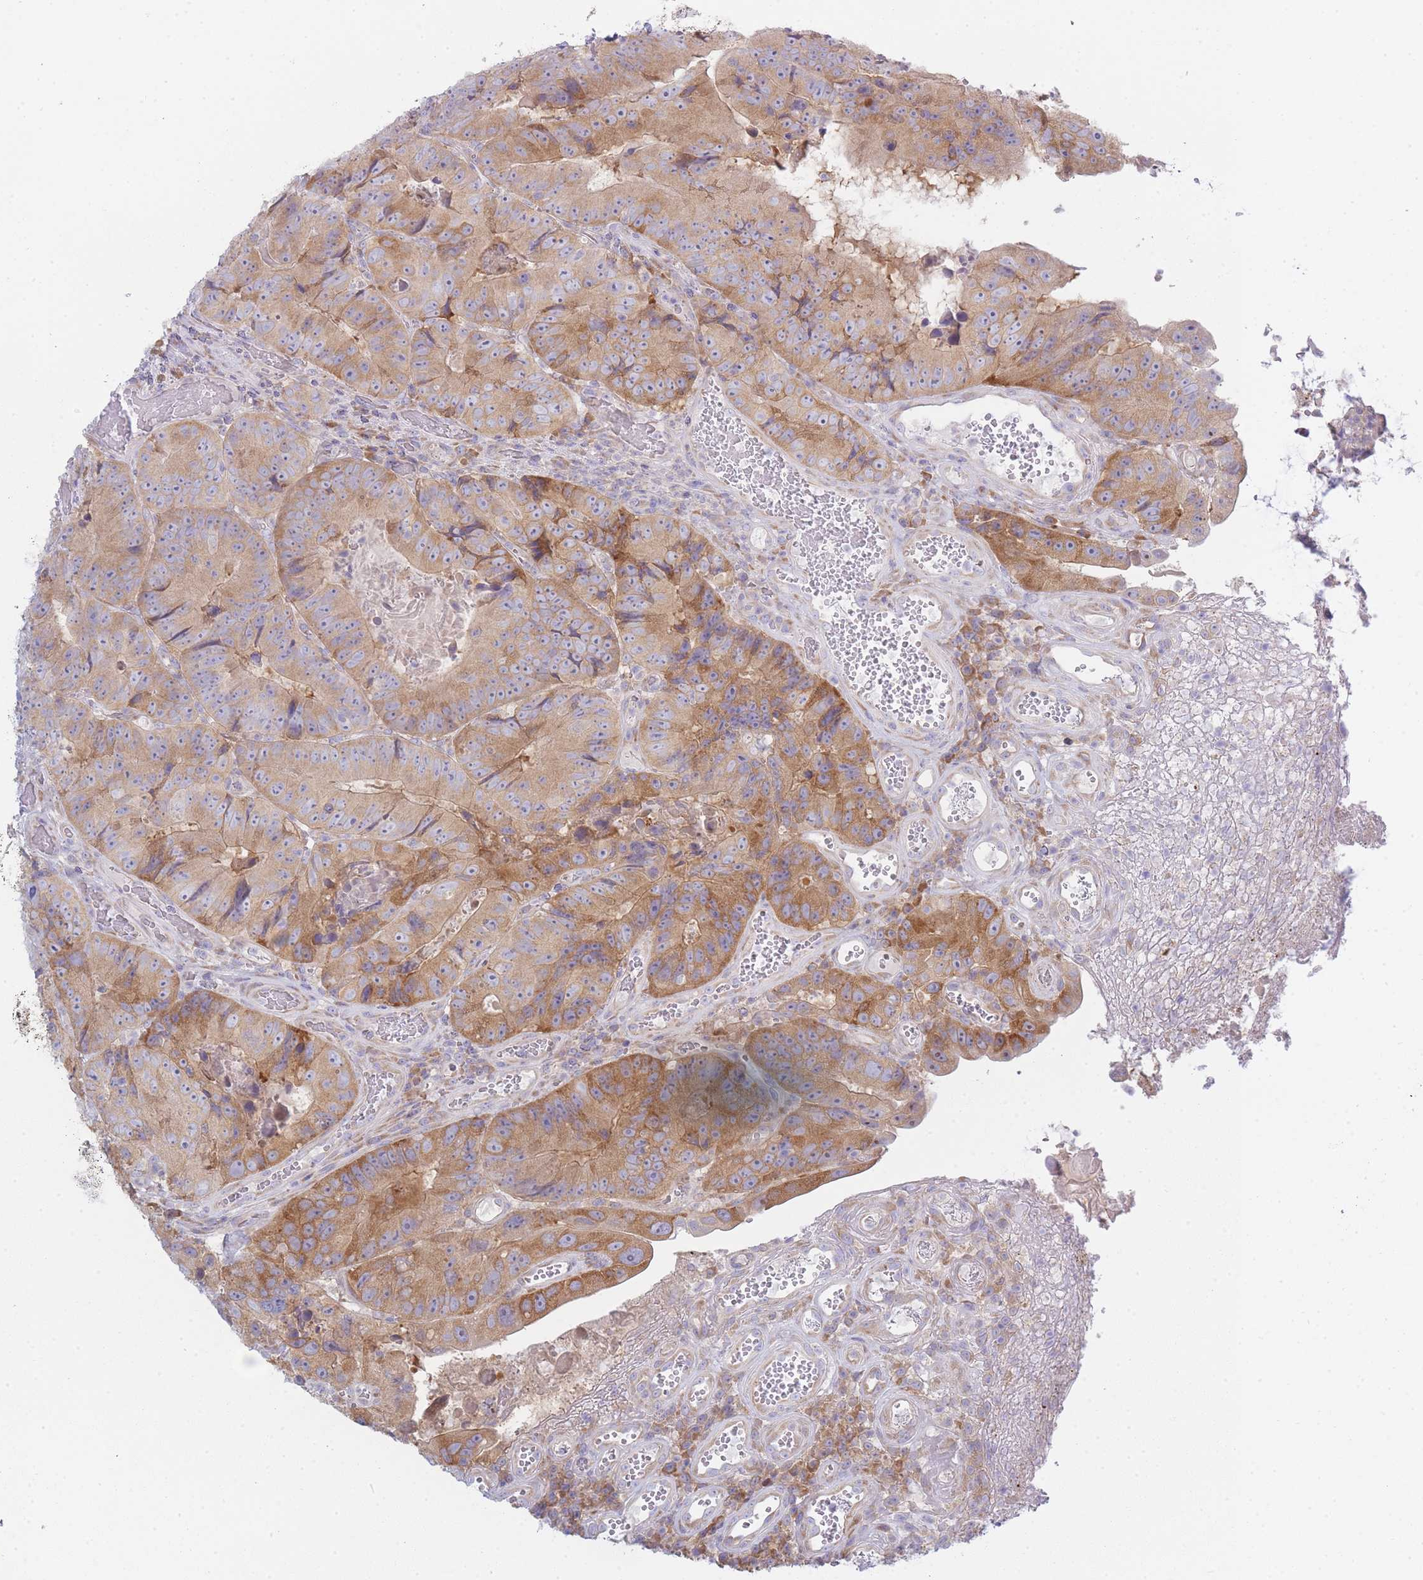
{"staining": {"intensity": "moderate", "quantity": ">75%", "location": "cytoplasmic/membranous"}, "tissue": "colorectal cancer", "cell_type": "Tumor cells", "image_type": "cancer", "snomed": [{"axis": "morphology", "description": "Adenocarcinoma, NOS"}, {"axis": "topography", "description": "Colon"}], "caption": "Moderate cytoplasmic/membranous staining for a protein is present in approximately >75% of tumor cells of adenocarcinoma (colorectal) using immunohistochemistry.", "gene": "OR5L2", "patient": {"sex": "female", "age": 86}}